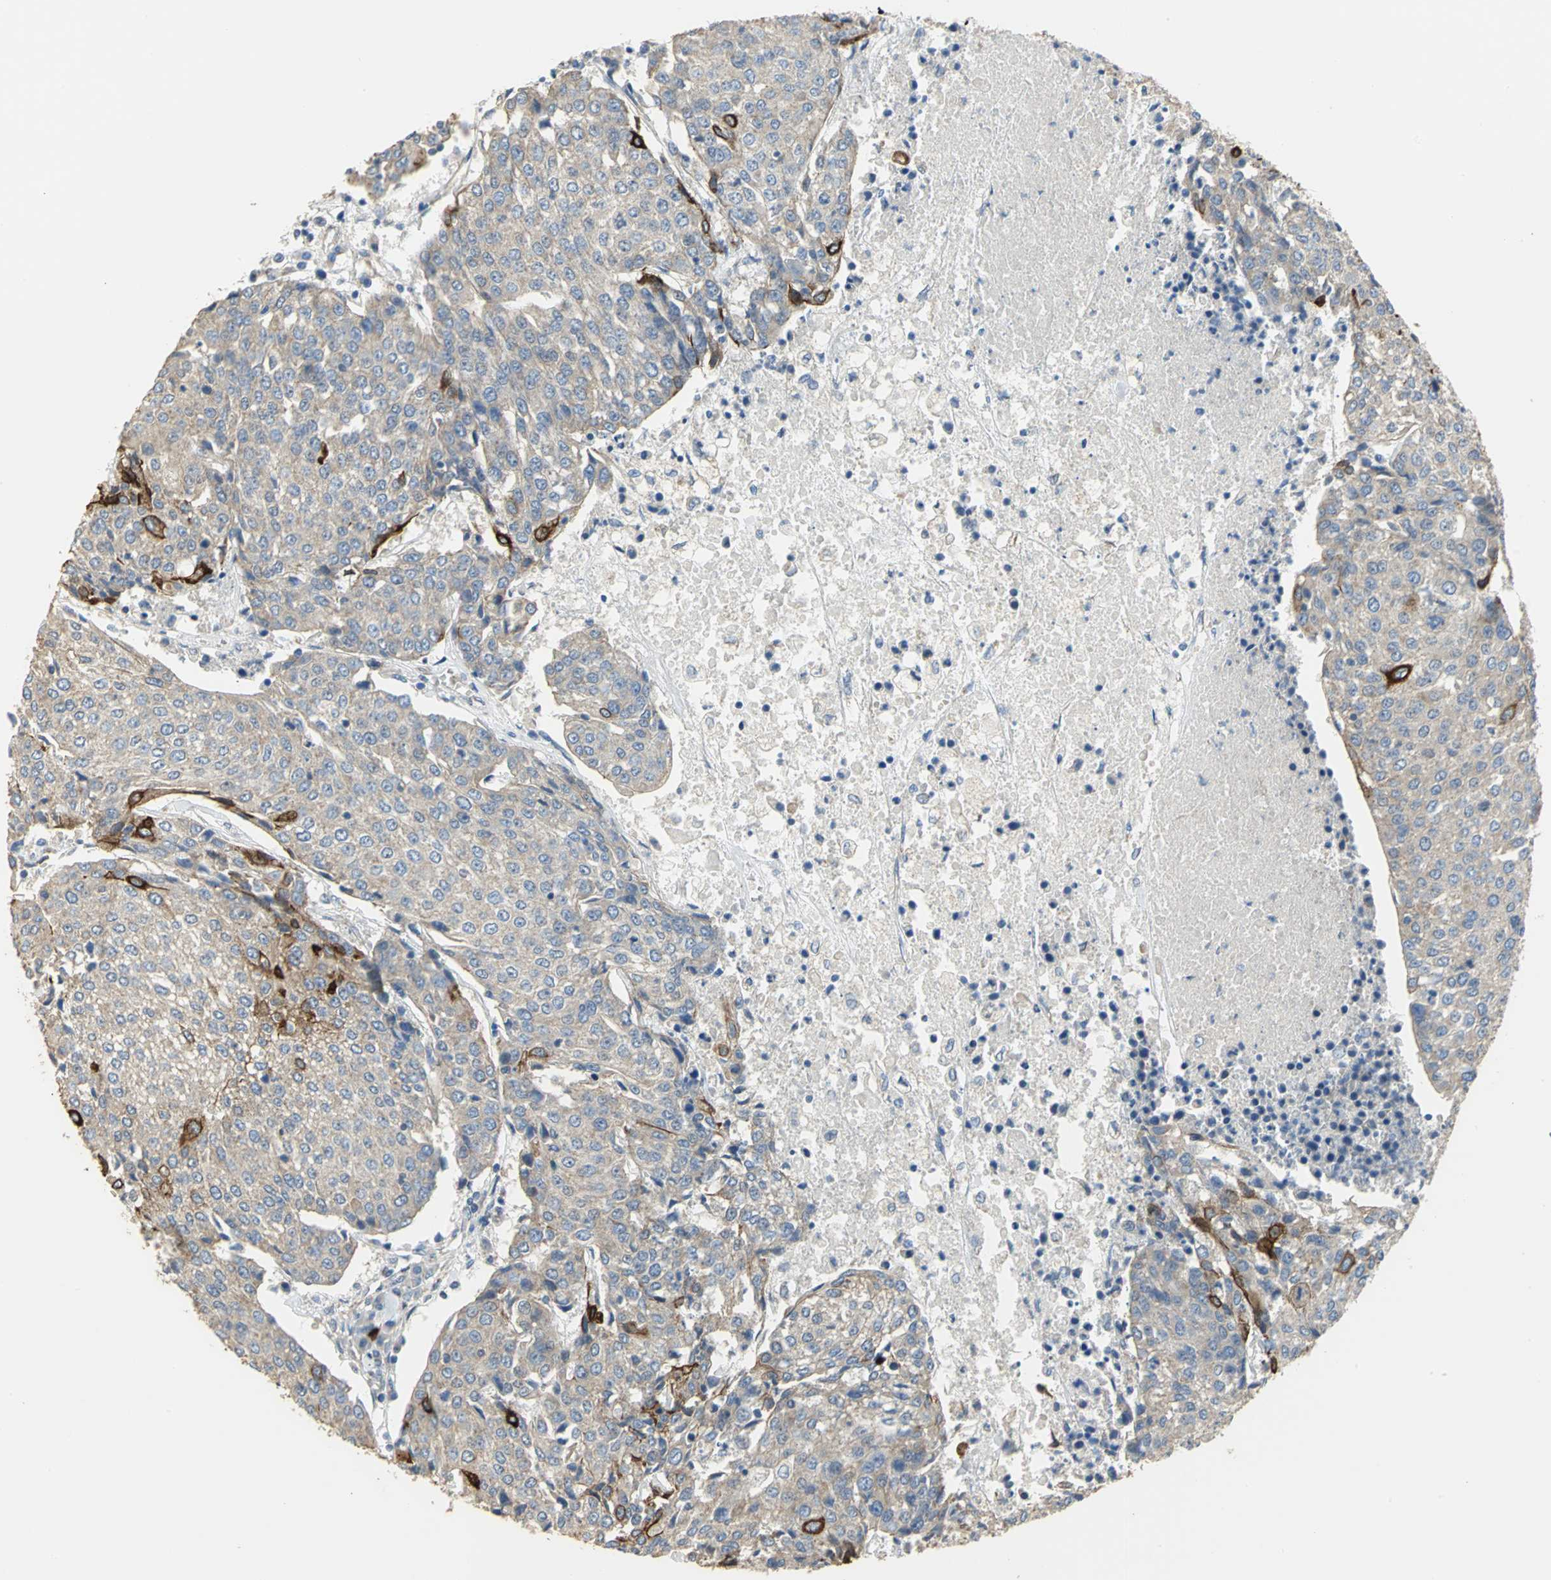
{"staining": {"intensity": "strong", "quantity": "<25%", "location": "cytoplasmic/membranous"}, "tissue": "urothelial cancer", "cell_type": "Tumor cells", "image_type": "cancer", "snomed": [{"axis": "morphology", "description": "Urothelial carcinoma, High grade"}, {"axis": "topography", "description": "Urinary bladder"}], "caption": "Immunohistochemical staining of human urothelial cancer shows medium levels of strong cytoplasmic/membranous protein expression in approximately <25% of tumor cells.", "gene": "HTR1F", "patient": {"sex": "female", "age": 85}}